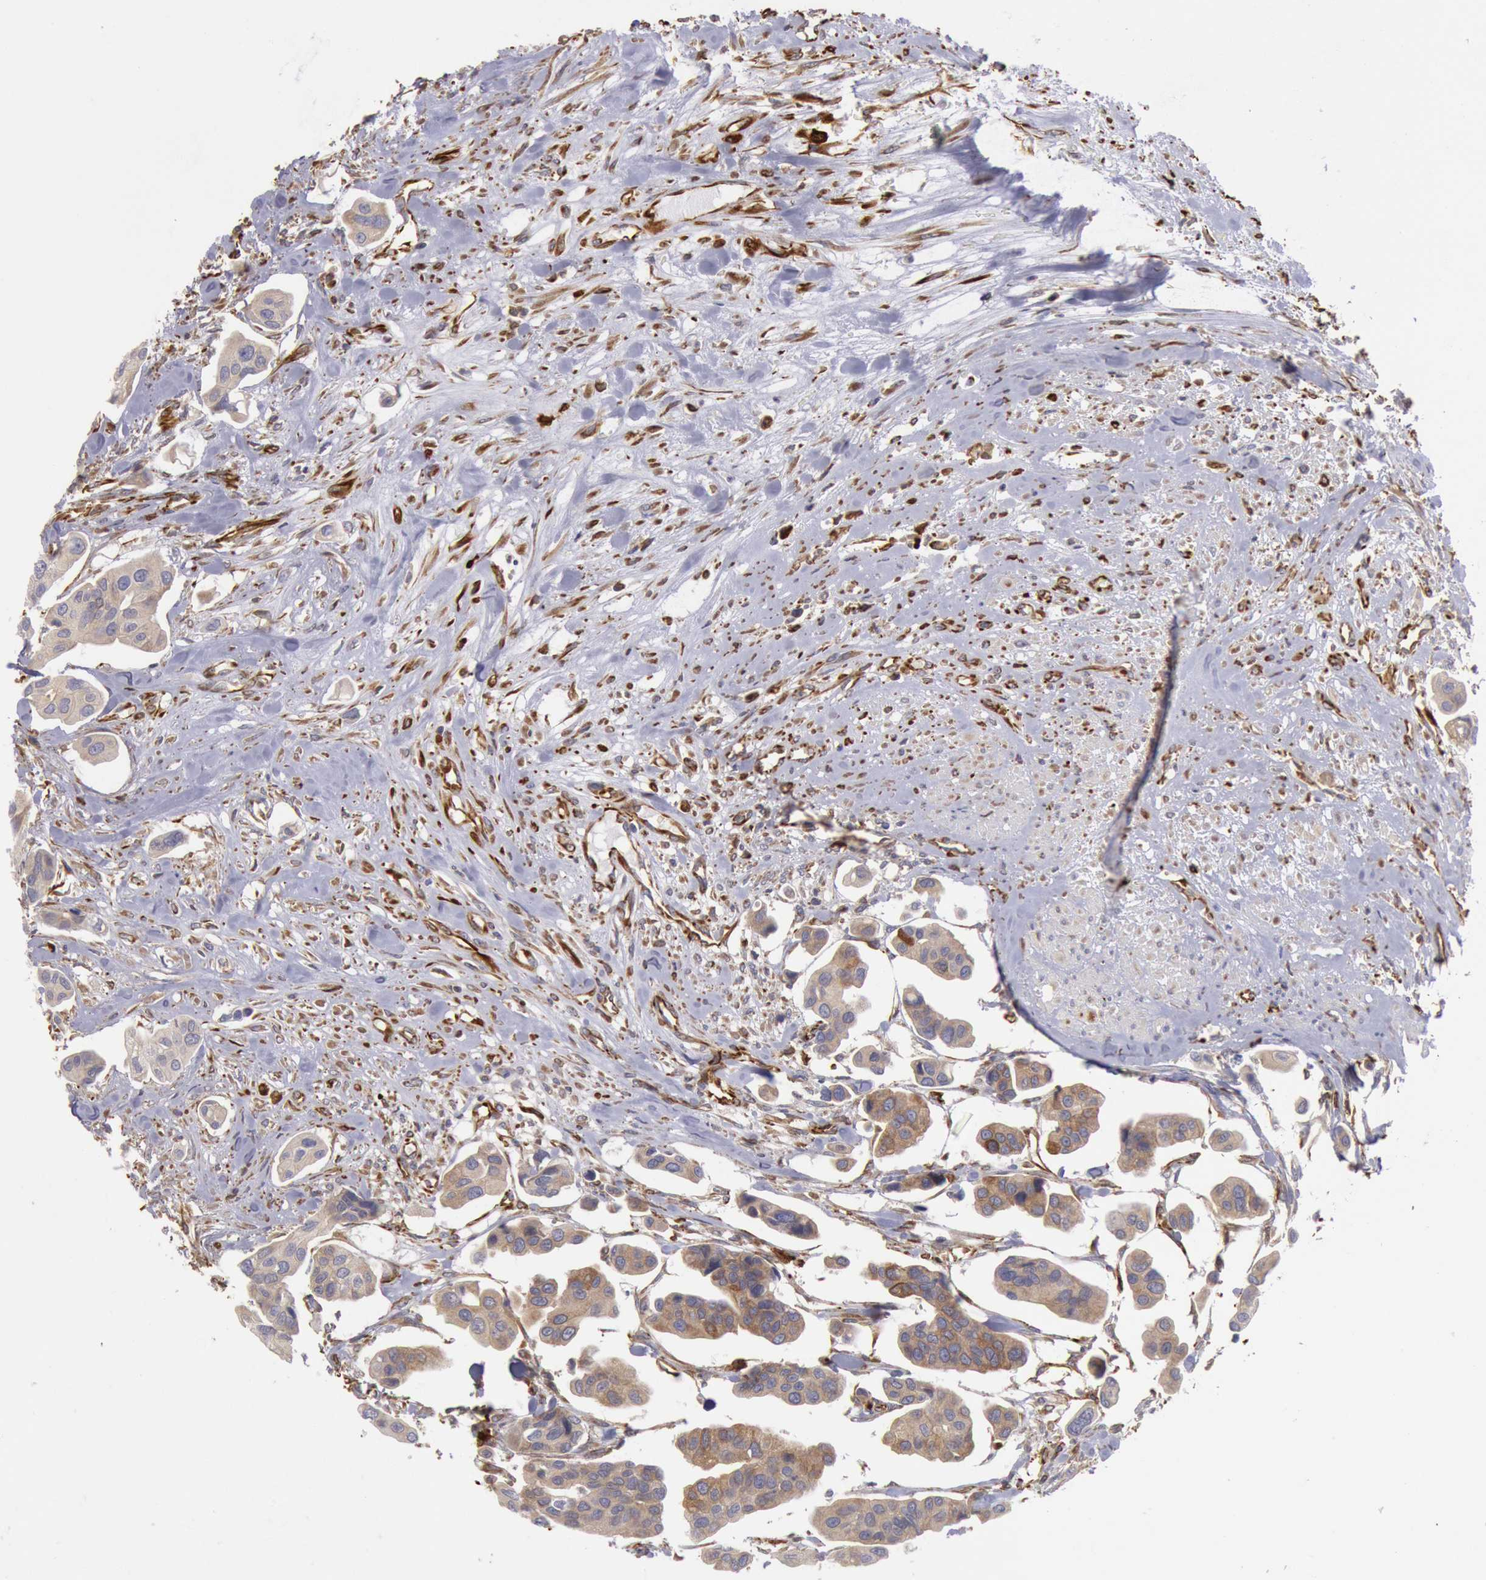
{"staining": {"intensity": "weak", "quantity": ">75%", "location": "cytoplasmic/membranous"}, "tissue": "urothelial cancer", "cell_type": "Tumor cells", "image_type": "cancer", "snomed": [{"axis": "morphology", "description": "Adenocarcinoma, NOS"}, {"axis": "topography", "description": "Urinary bladder"}], "caption": "Tumor cells show weak cytoplasmic/membranous expression in about >75% of cells in adenocarcinoma.", "gene": "RNF139", "patient": {"sex": "male", "age": 61}}